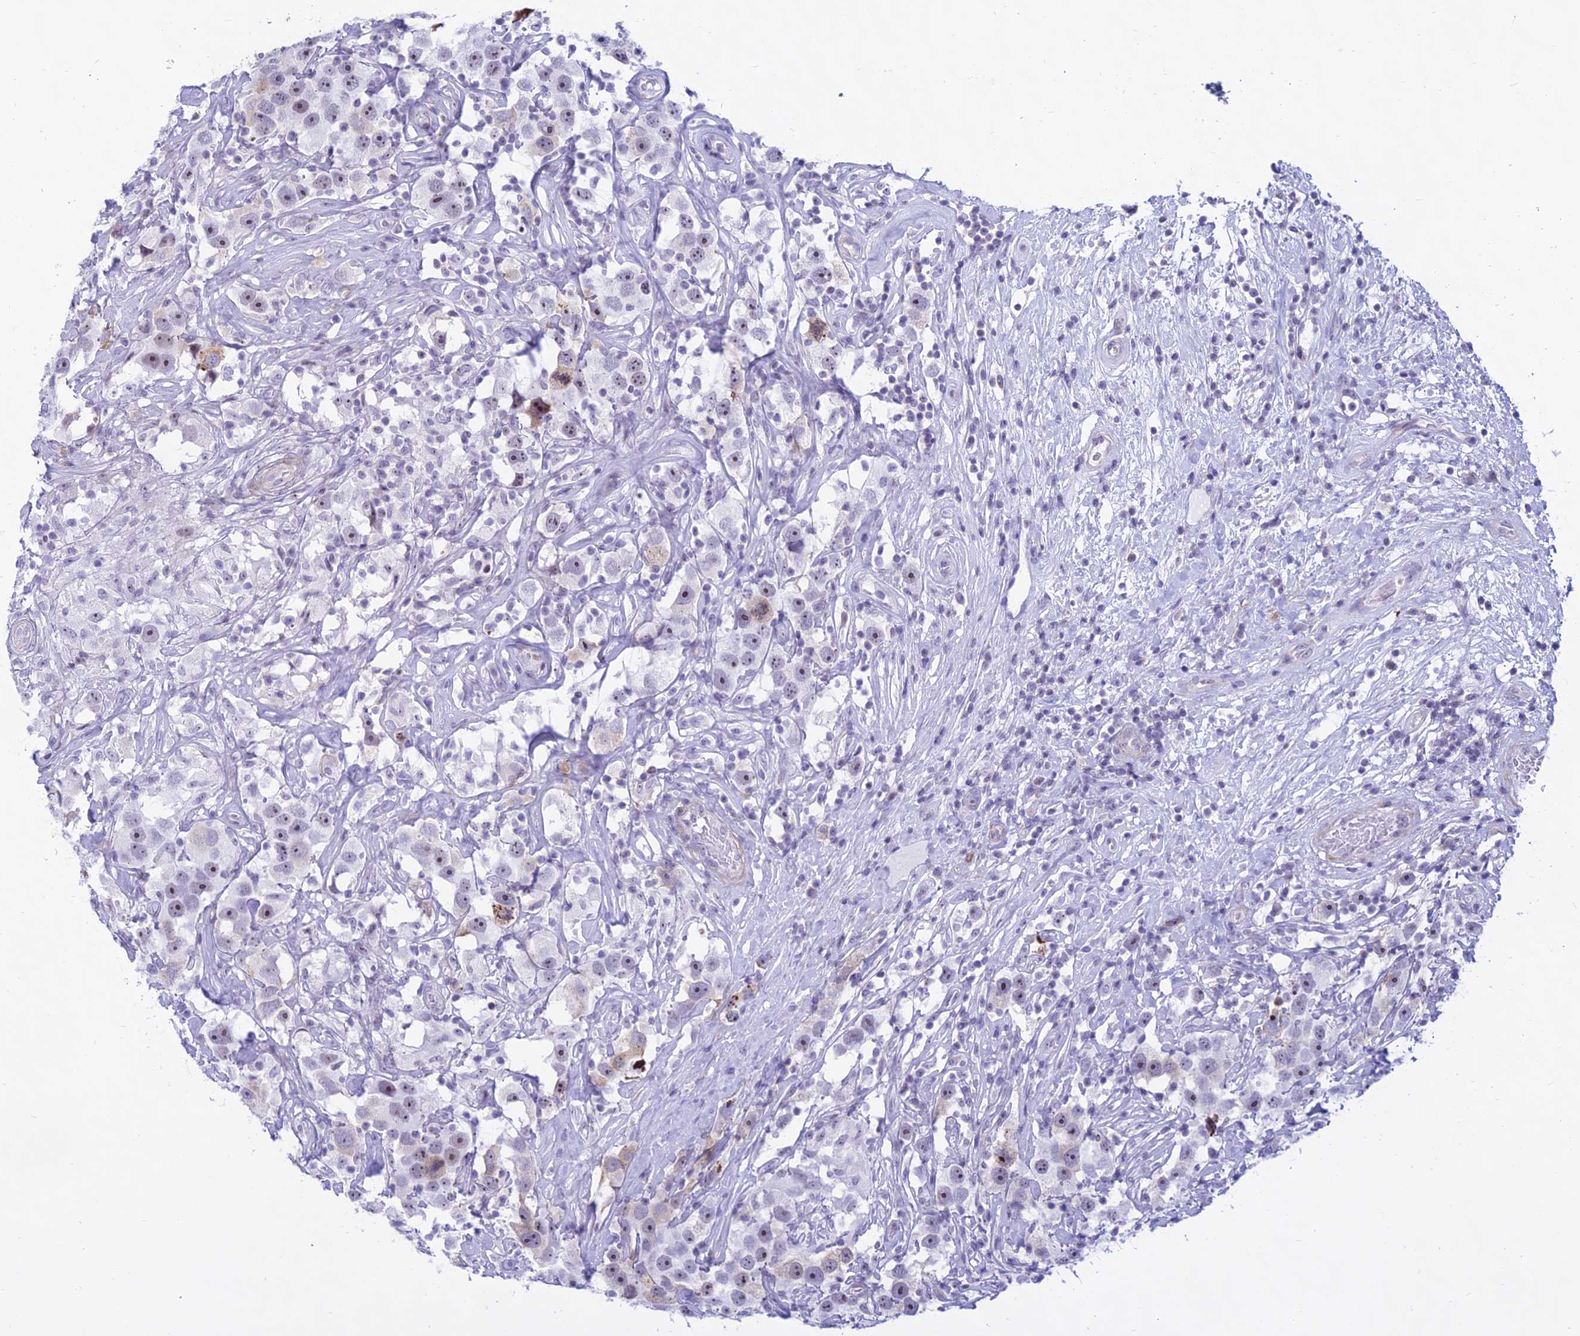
{"staining": {"intensity": "strong", "quantity": "25%-75%", "location": "nuclear"}, "tissue": "testis cancer", "cell_type": "Tumor cells", "image_type": "cancer", "snomed": [{"axis": "morphology", "description": "Seminoma, NOS"}, {"axis": "topography", "description": "Testis"}], "caption": "Immunohistochemistry (DAB) staining of testis seminoma shows strong nuclear protein staining in about 25%-75% of tumor cells.", "gene": "KRR1", "patient": {"sex": "male", "age": 49}}